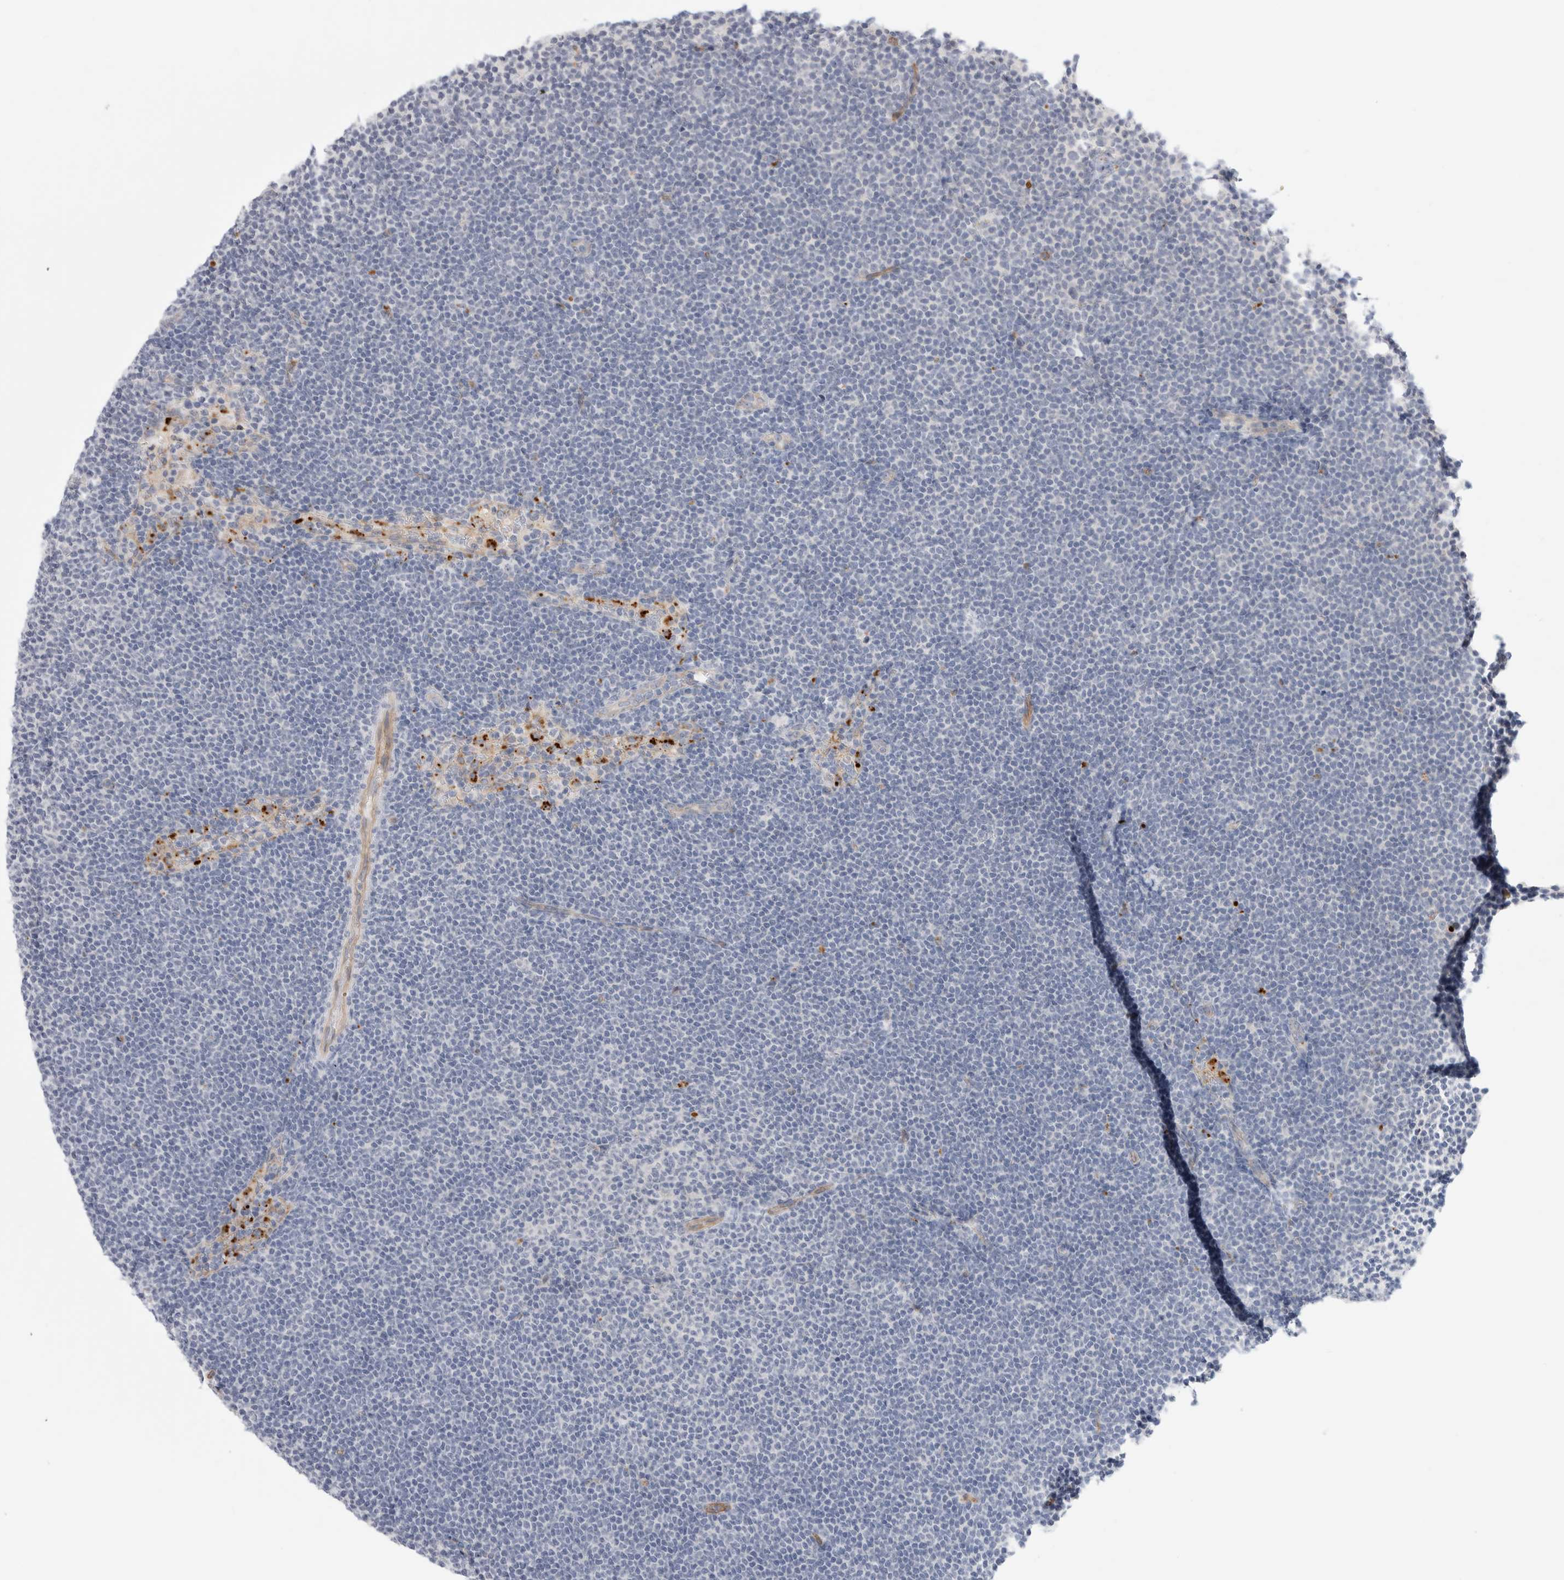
{"staining": {"intensity": "negative", "quantity": "none", "location": "none"}, "tissue": "lymphoma", "cell_type": "Tumor cells", "image_type": "cancer", "snomed": [{"axis": "morphology", "description": "Malignant lymphoma, non-Hodgkin's type, Low grade"}, {"axis": "topography", "description": "Lymph node"}], "caption": "A high-resolution image shows IHC staining of low-grade malignant lymphoma, non-Hodgkin's type, which displays no significant staining in tumor cells.", "gene": "ANKMY1", "patient": {"sex": "female", "age": 53}}